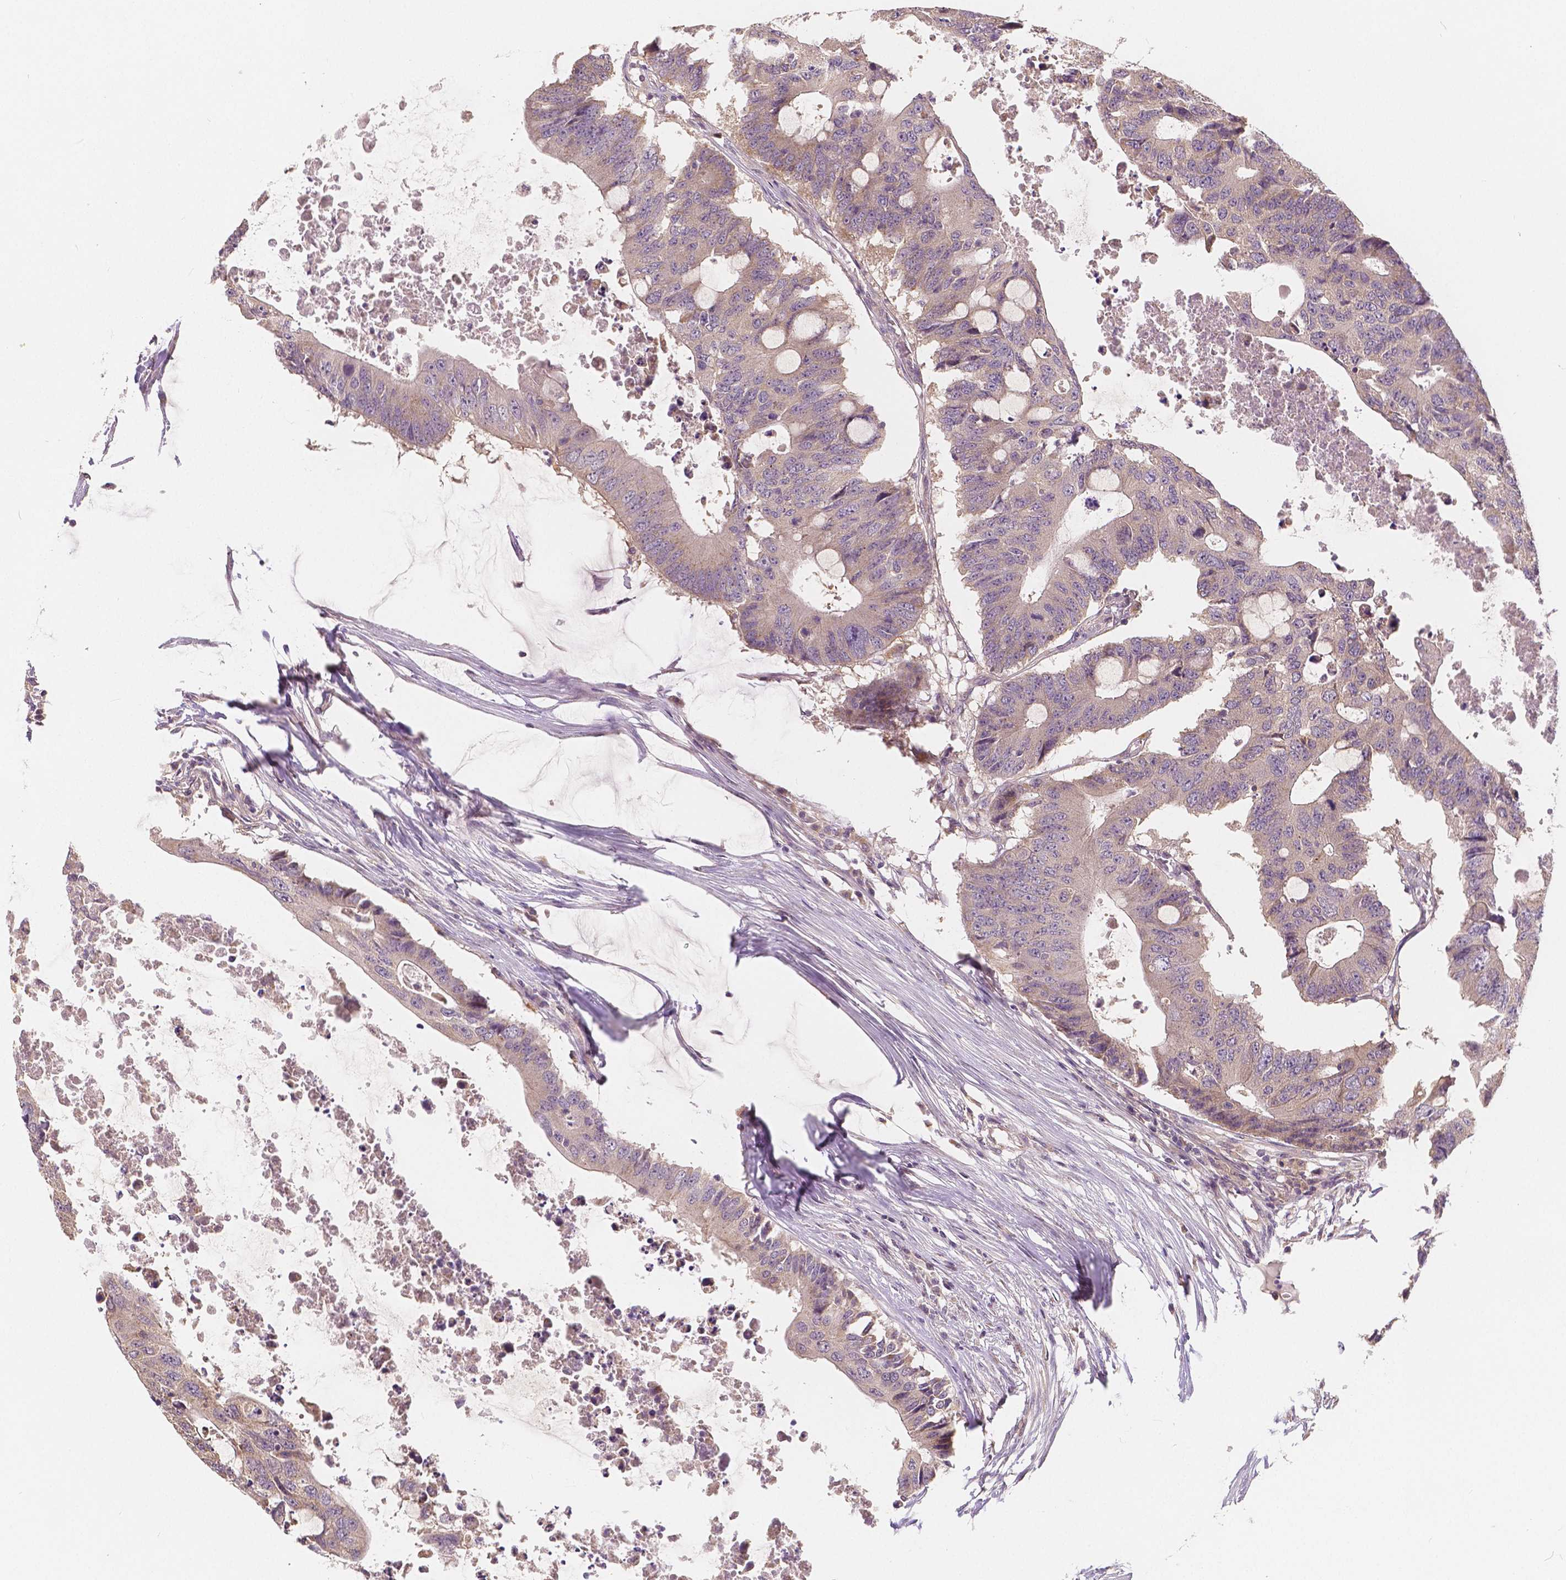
{"staining": {"intensity": "weak", "quantity": "<25%", "location": "cytoplasmic/membranous"}, "tissue": "colorectal cancer", "cell_type": "Tumor cells", "image_type": "cancer", "snomed": [{"axis": "morphology", "description": "Adenocarcinoma, NOS"}, {"axis": "topography", "description": "Colon"}], "caption": "This image is of colorectal adenocarcinoma stained with IHC to label a protein in brown with the nuclei are counter-stained blue. There is no positivity in tumor cells.", "gene": "SNX12", "patient": {"sex": "male", "age": 71}}